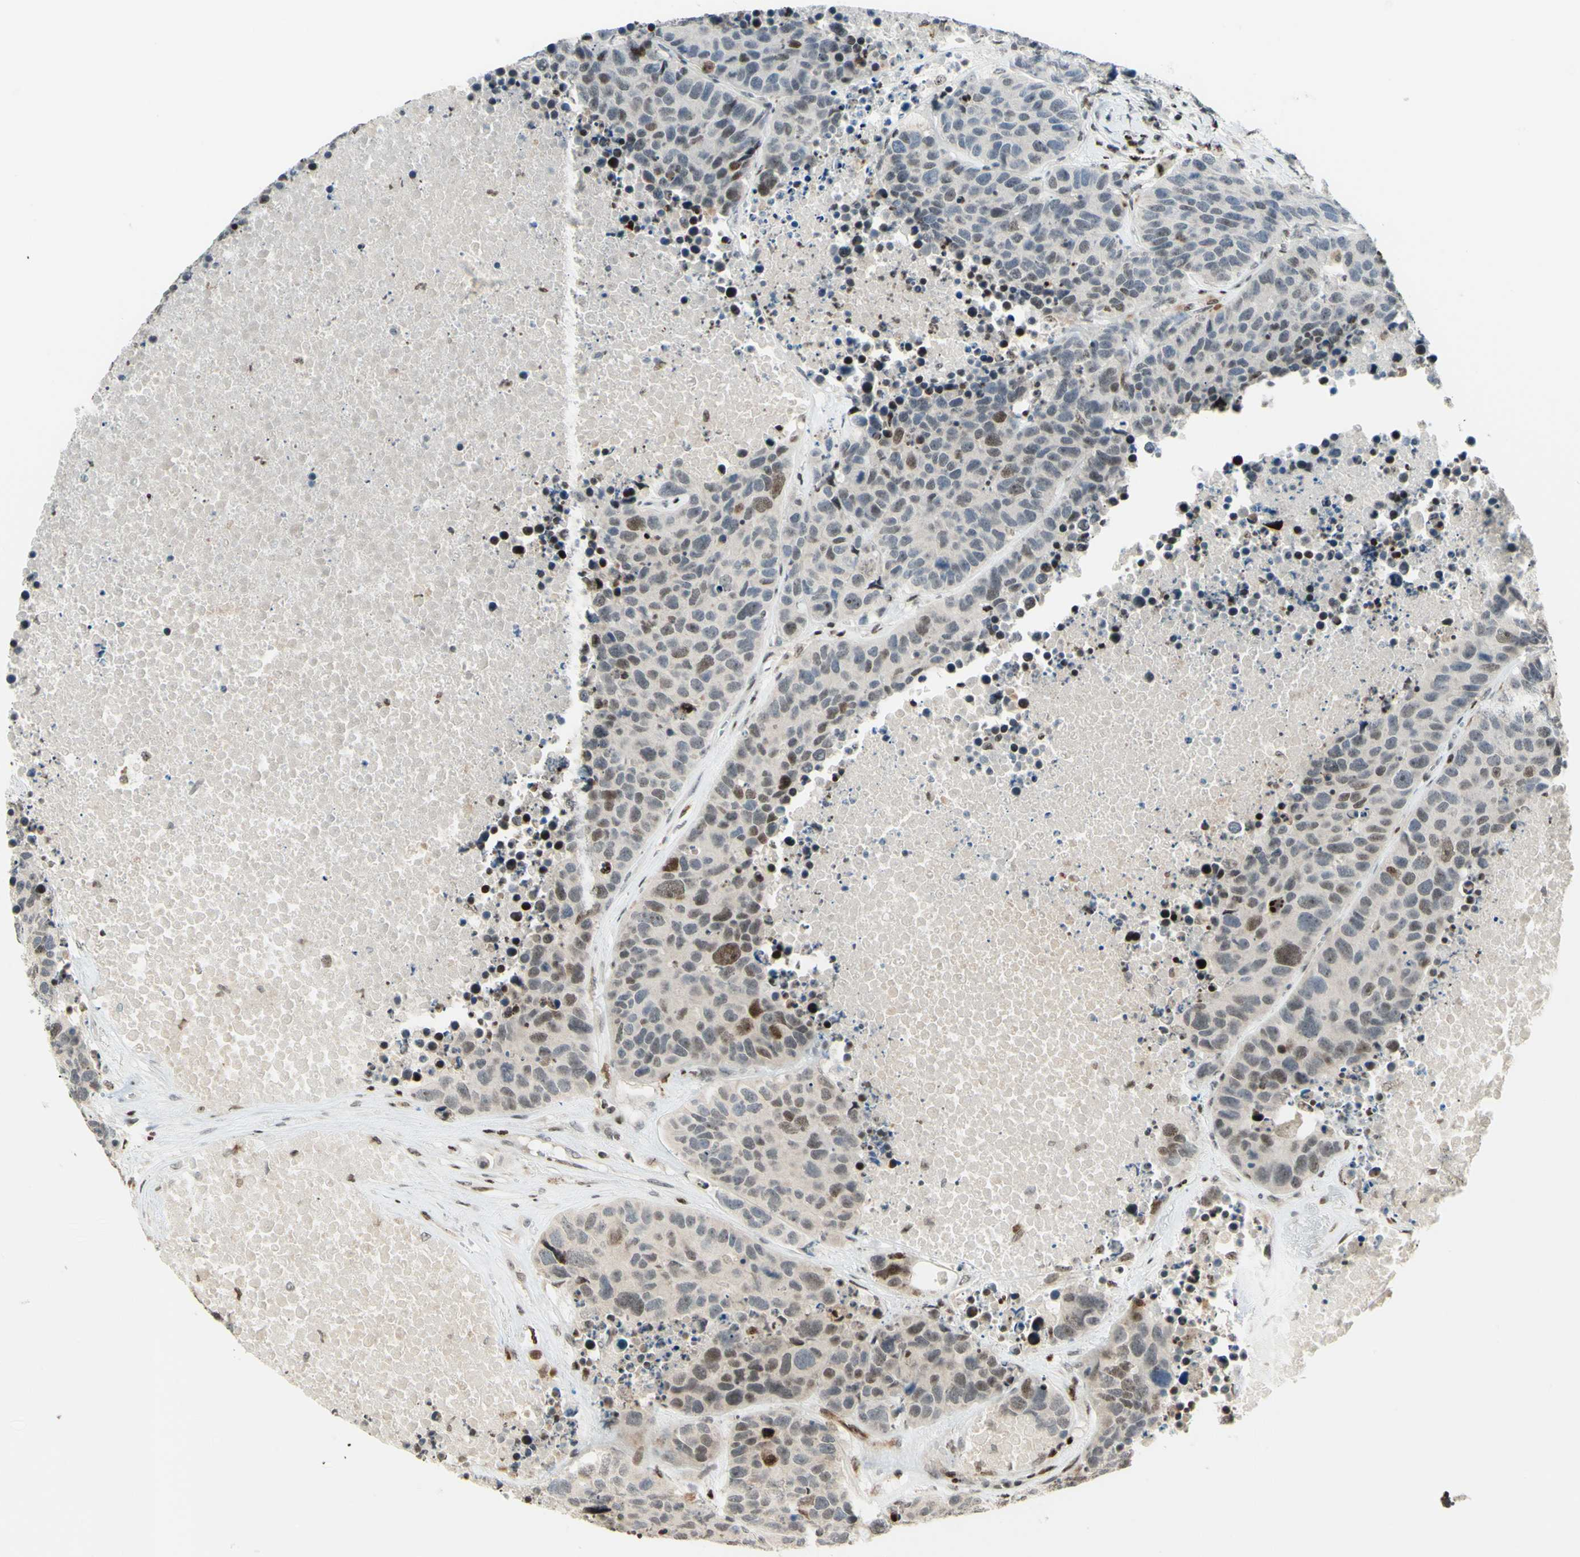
{"staining": {"intensity": "weak", "quantity": "<25%", "location": "nuclear"}, "tissue": "carcinoid", "cell_type": "Tumor cells", "image_type": "cancer", "snomed": [{"axis": "morphology", "description": "Carcinoid, malignant, NOS"}, {"axis": "topography", "description": "Lung"}], "caption": "Immunohistochemical staining of malignant carcinoid exhibits no significant staining in tumor cells. Brightfield microscopy of immunohistochemistry stained with DAB (3,3'-diaminobenzidine) (brown) and hematoxylin (blue), captured at high magnification.", "gene": "CDKL5", "patient": {"sex": "male", "age": 60}}